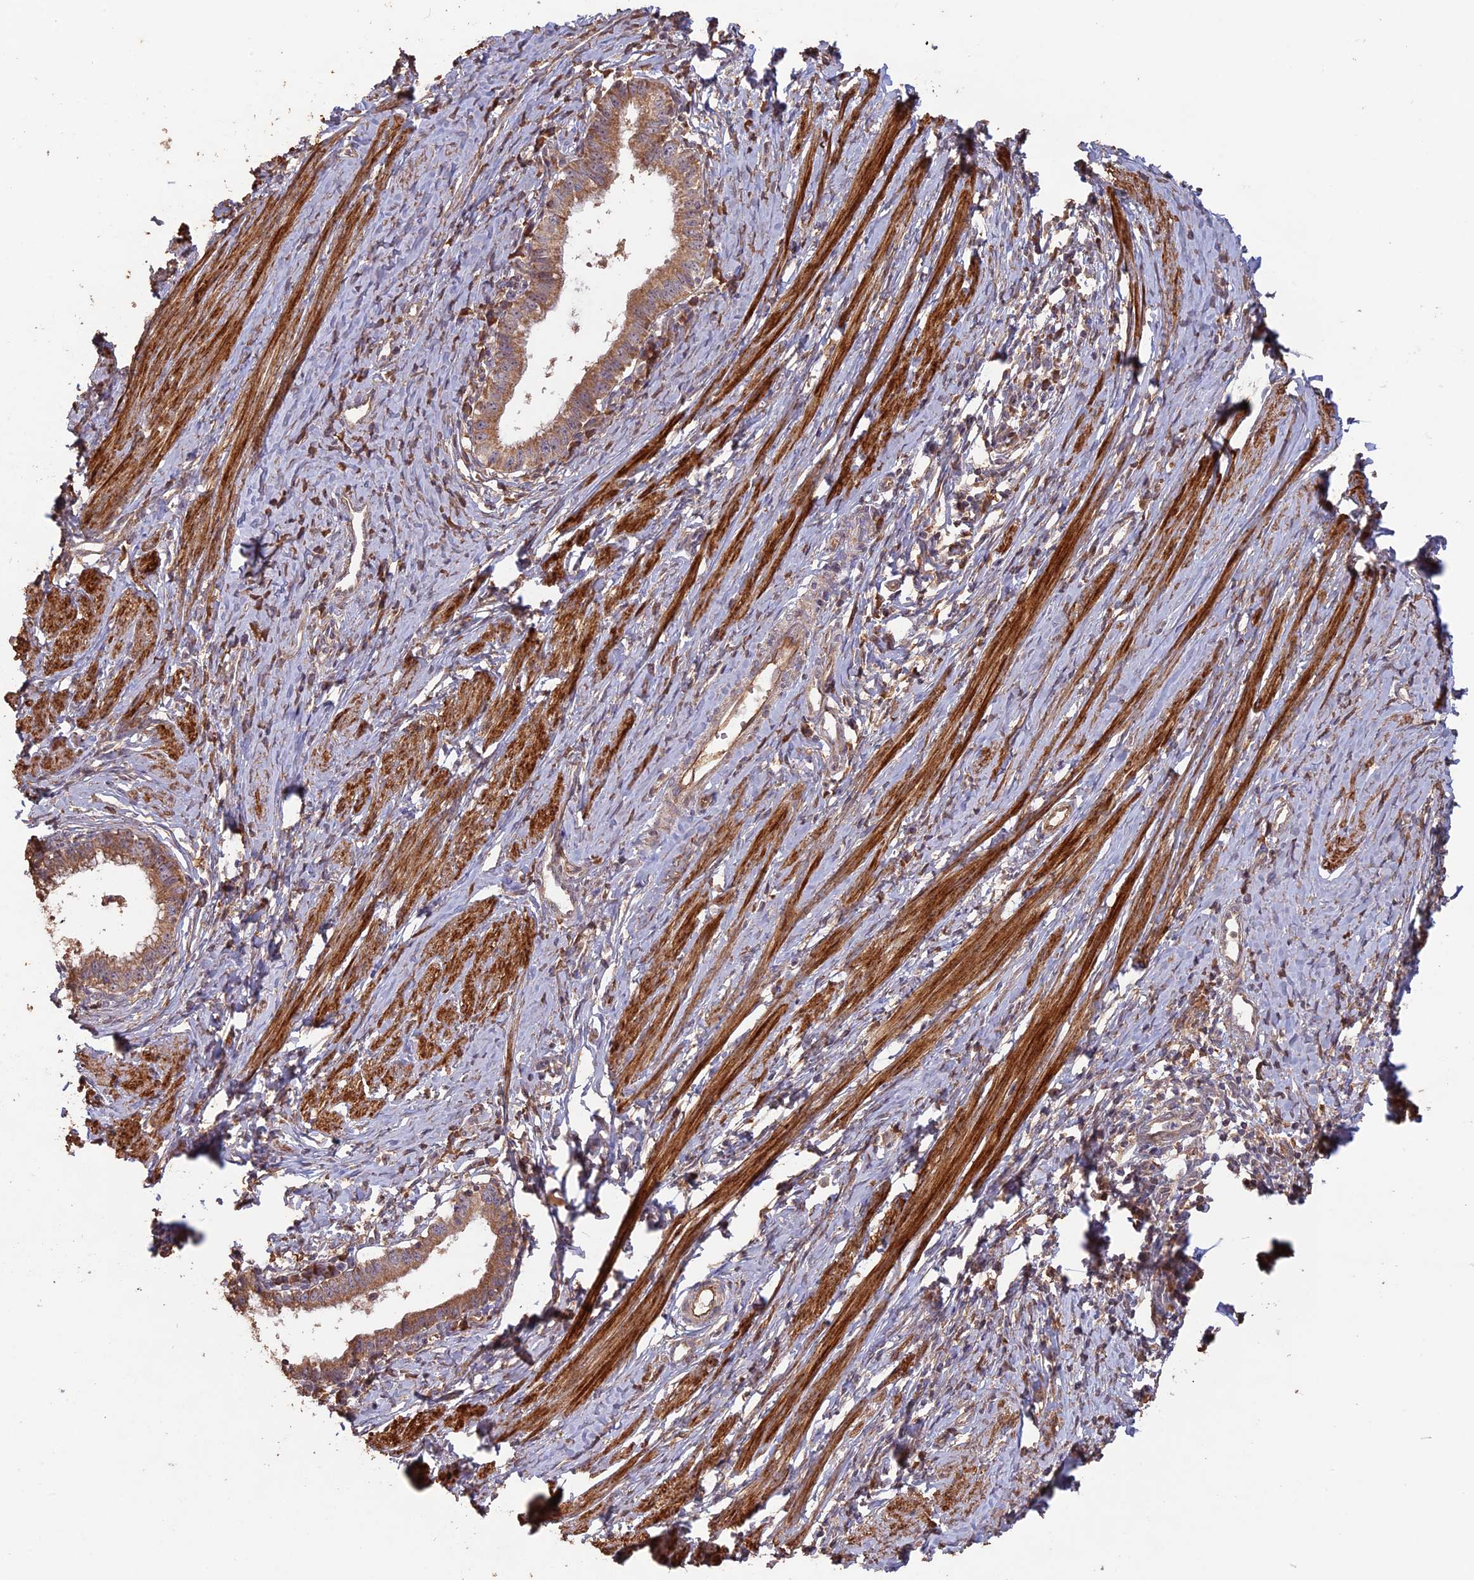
{"staining": {"intensity": "moderate", "quantity": ">75%", "location": "cytoplasmic/membranous"}, "tissue": "cervical cancer", "cell_type": "Tumor cells", "image_type": "cancer", "snomed": [{"axis": "morphology", "description": "Adenocarcinoma, NOS"}, {"axis": "topography", "description": "Cervix"}], "caption": "The photomicrograph demonstrates staining of cervical cancer (adenocarcinoma), revealing moderate cytoplasmic/membranous protein positivity (brown color) within tumor cells.", "gene": "LAYN", "patient": {"sex": "female", "age": 36}}